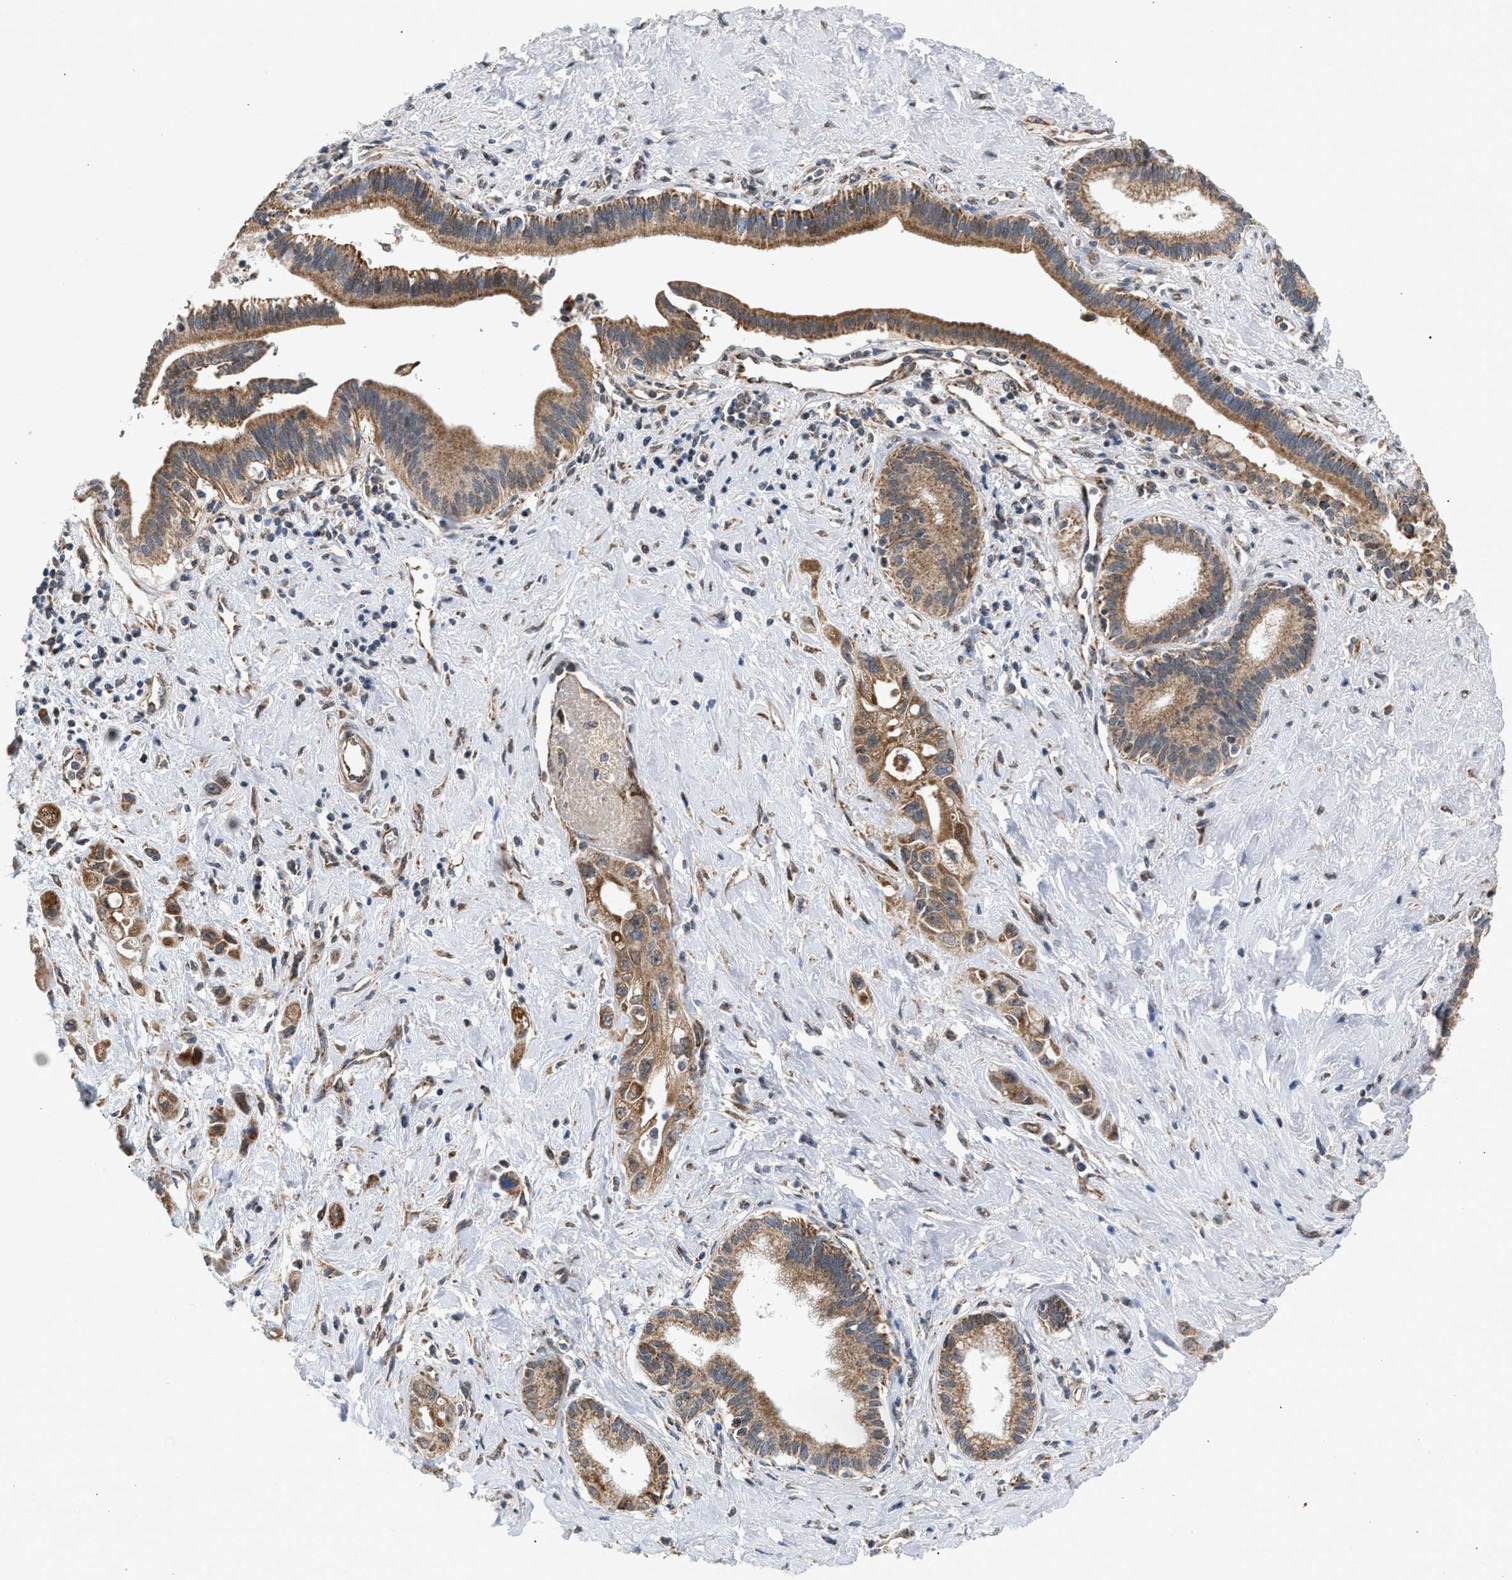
{"staining": {"intensity": "moderate", "quantity": ">75%", "location": "cytoplasmic/membranous"}, "tissue": "pancreatic cancer", "cell_type": "Tumor cells", "image_type": "cancer", "snomed": [{"axis": "morphology", "description": "Adenocarcinoma, NOS"}, {"axis": "topography", "description": "Pancreas"}], "caption": "Moderate cytoplasmic/membranous positivity is identified in approximately >75% of tumor cells in adenocarcinoma (pancreatic). Immunohistochemistry (ihc) stains the protein in brown and the nuclei are stained blue.", "gene": "TACO1", "patient": {"sex": "female", "age": 66}}